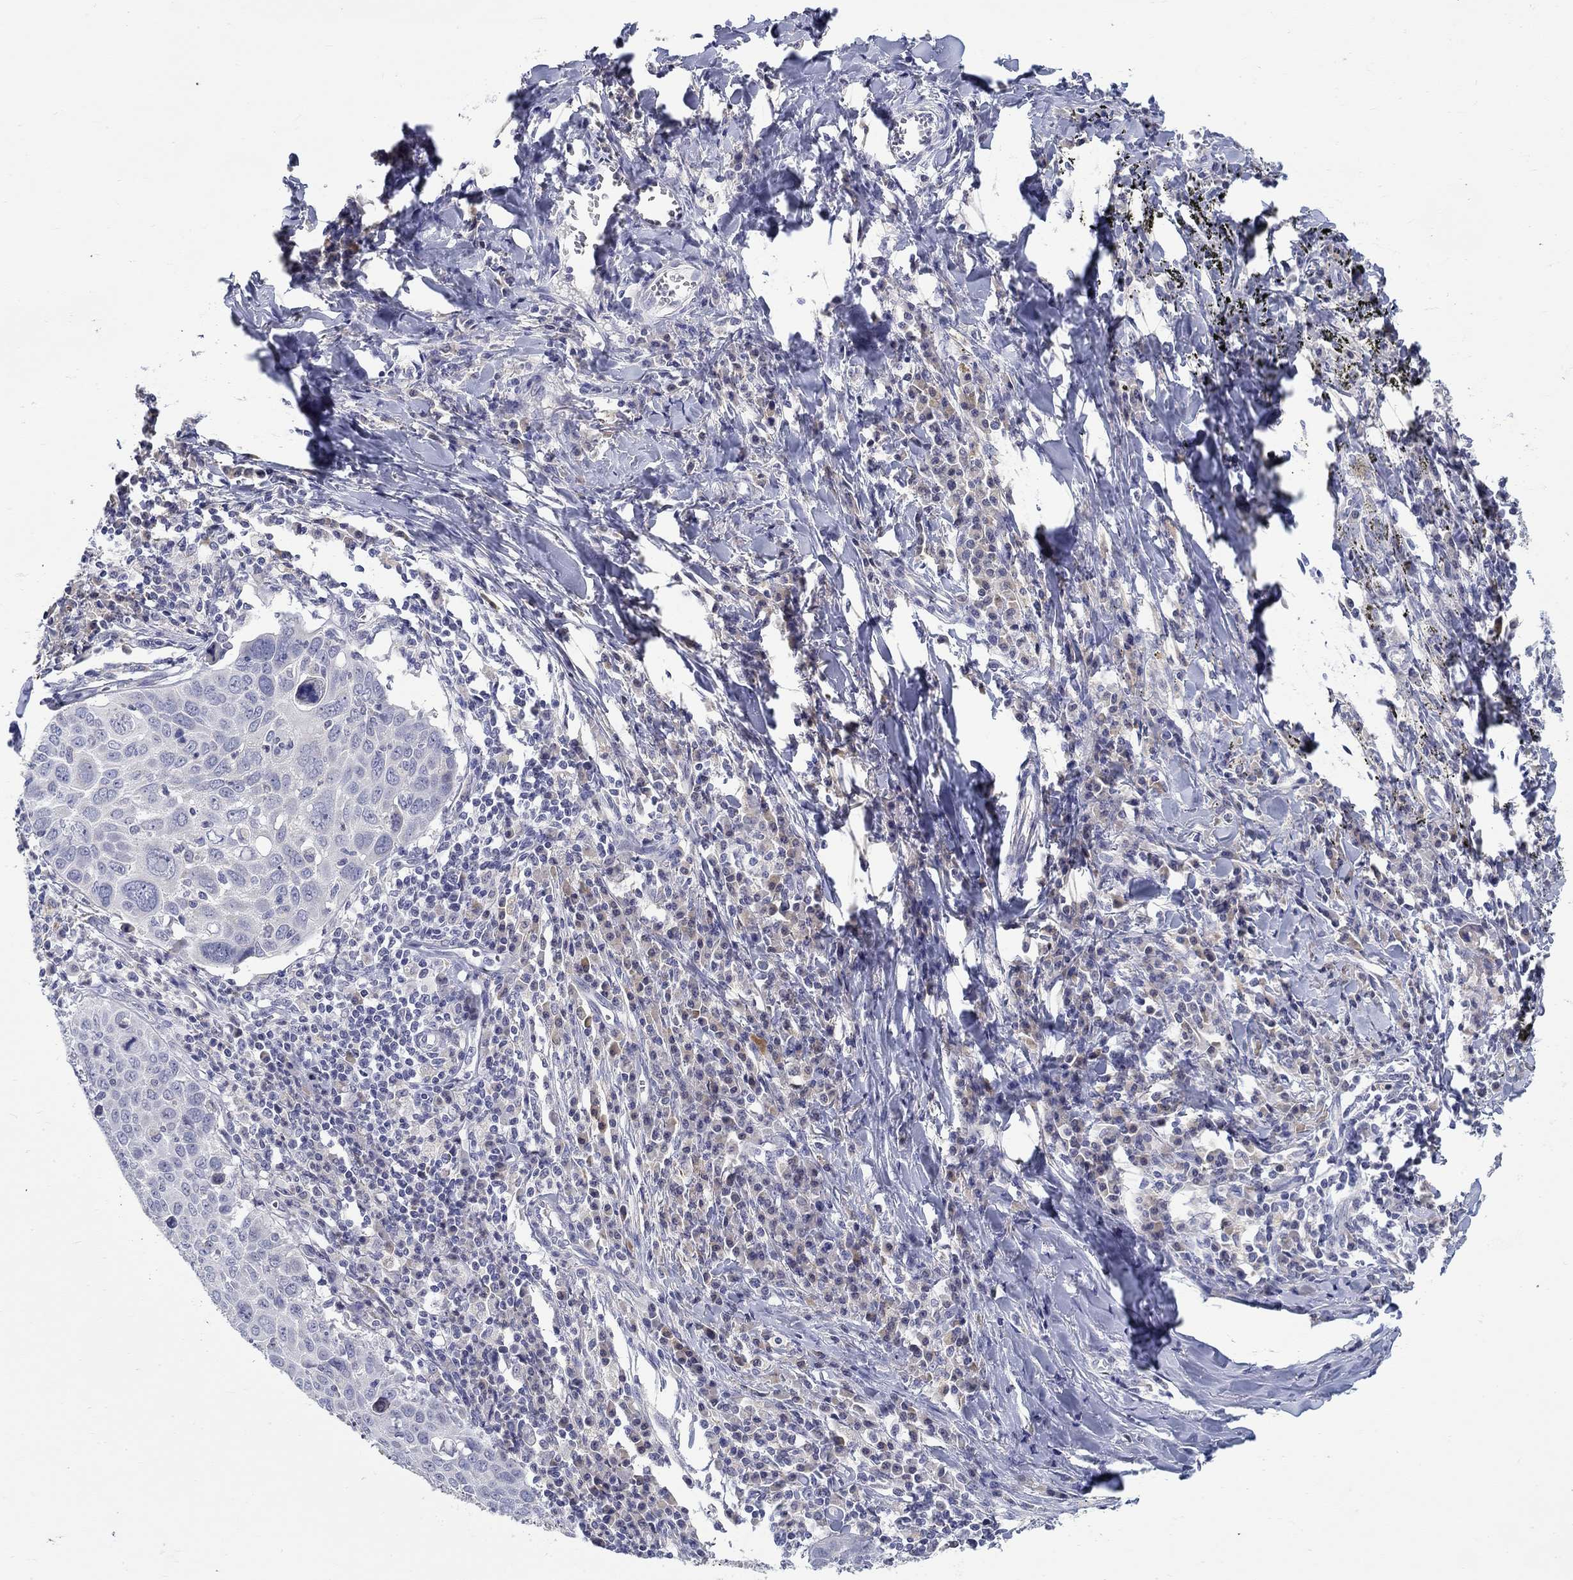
{"staining": {"intensity": "negative", "quantity": "none", "location": "none"}, "tissue": "lung cancer", "cell_type": "Tumor cells", "image_type": "cancer", "snomed": [{"axis": "morphology", "description": "Squamous cell carcinoma, NOS"}, {"axis": "topography", "description": "Lung"}], "caption": "Tumor cells are negative for brown protein staining in squamous cell carcinoma (lung).", "gene": "ABCA4", "patient": {"sex": "male", "age": 57}}